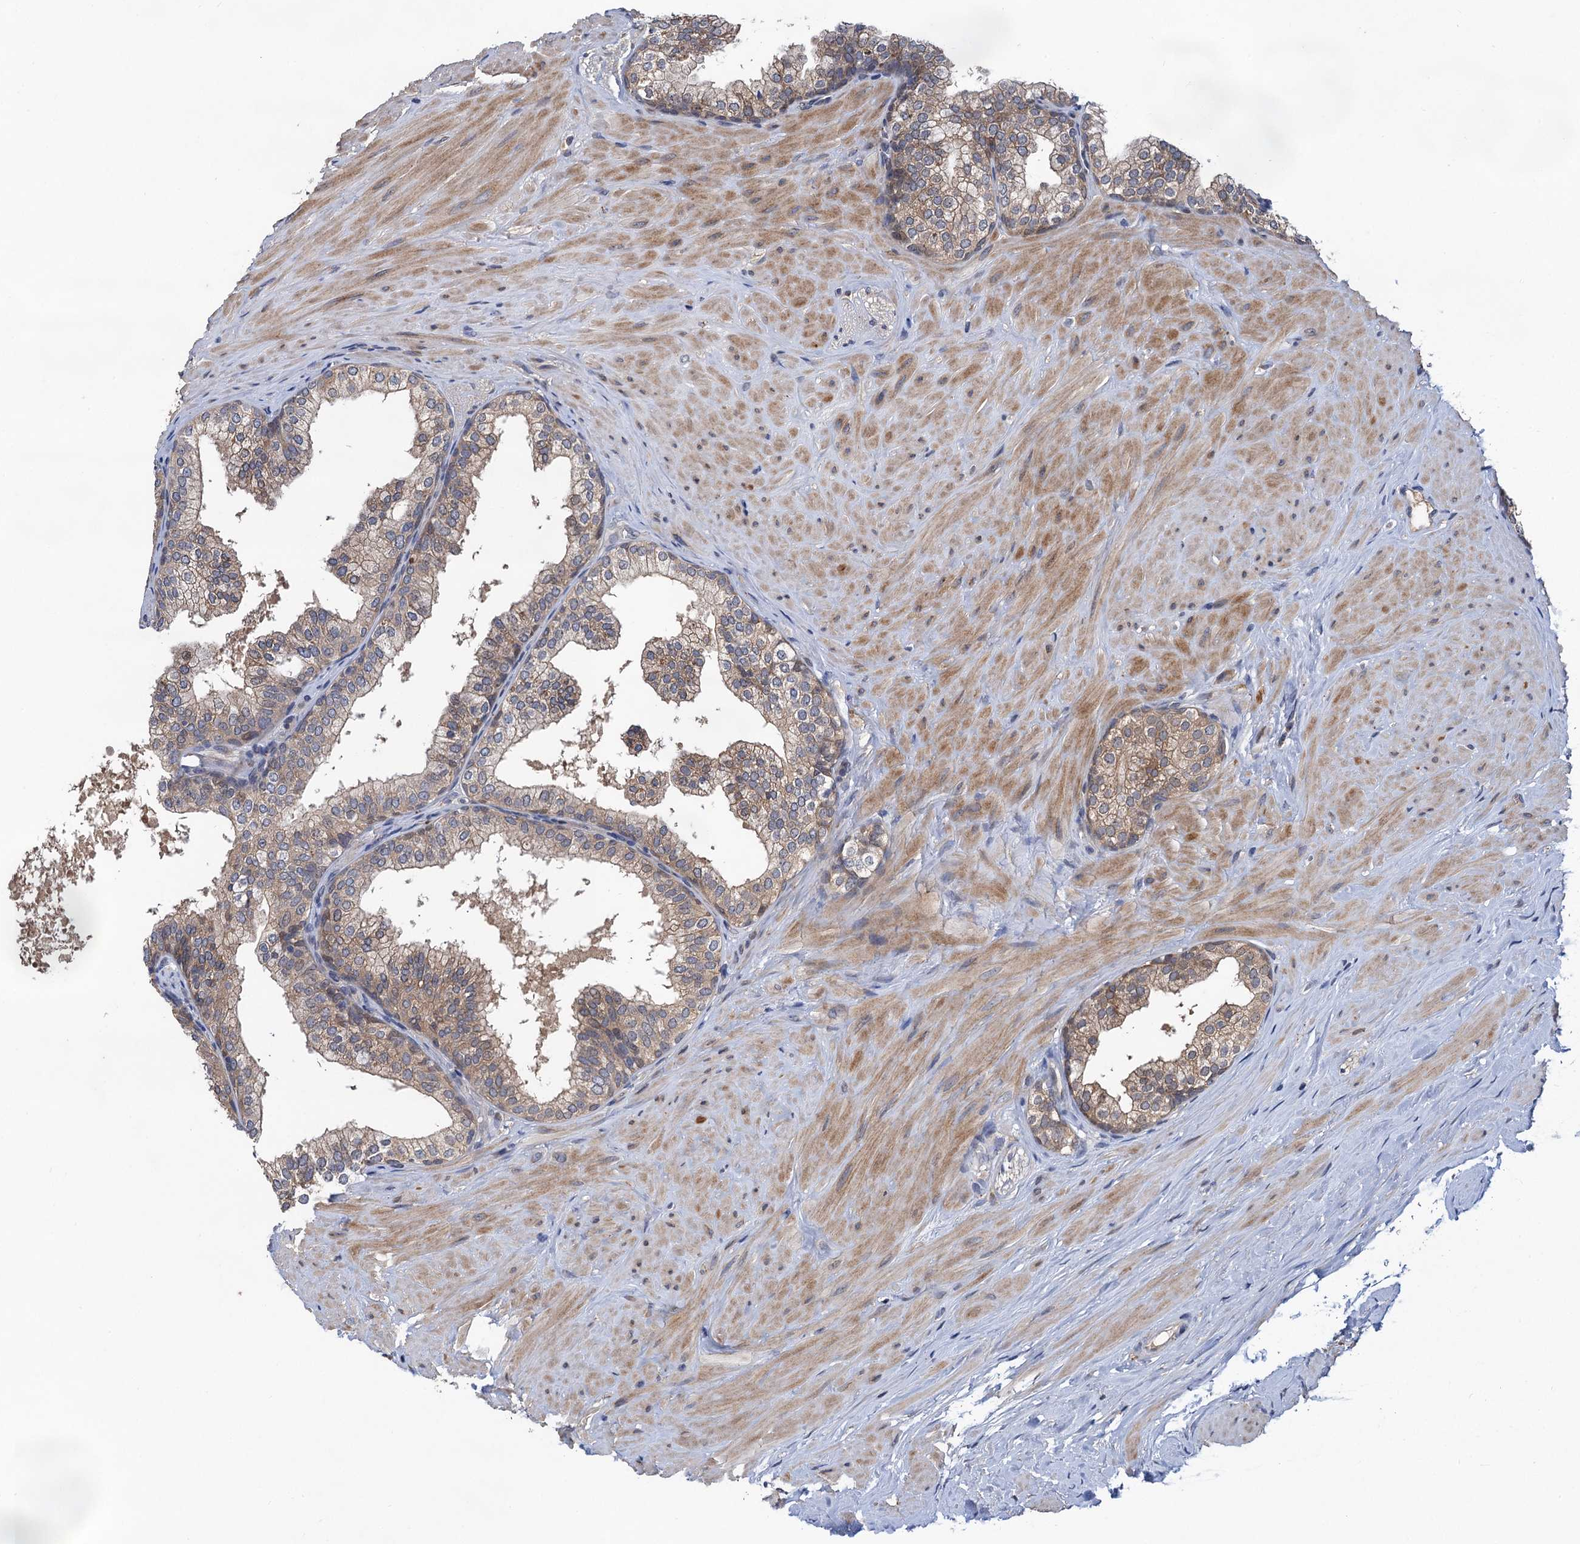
{"staining": {"intensity": "weak", "quantity": "25%-75%", "location": "cytoplasmic/membranous"}, "tissue": "prostate", "cell_type": "Glandular cells", "image_type": "normal", "snomed": [{"axis": "morphology", "description": "Normal tissue, NOS"}, {"axis": "topography", "description": "Prostate"}], "caption": "Unremarkable prostate demonstrates weak cytoplasmic/membranous staining in approximately 25%-75% of glandular cells.", "gene": "TMEM39B", "patient": {"sex": "male", "age": 60}}